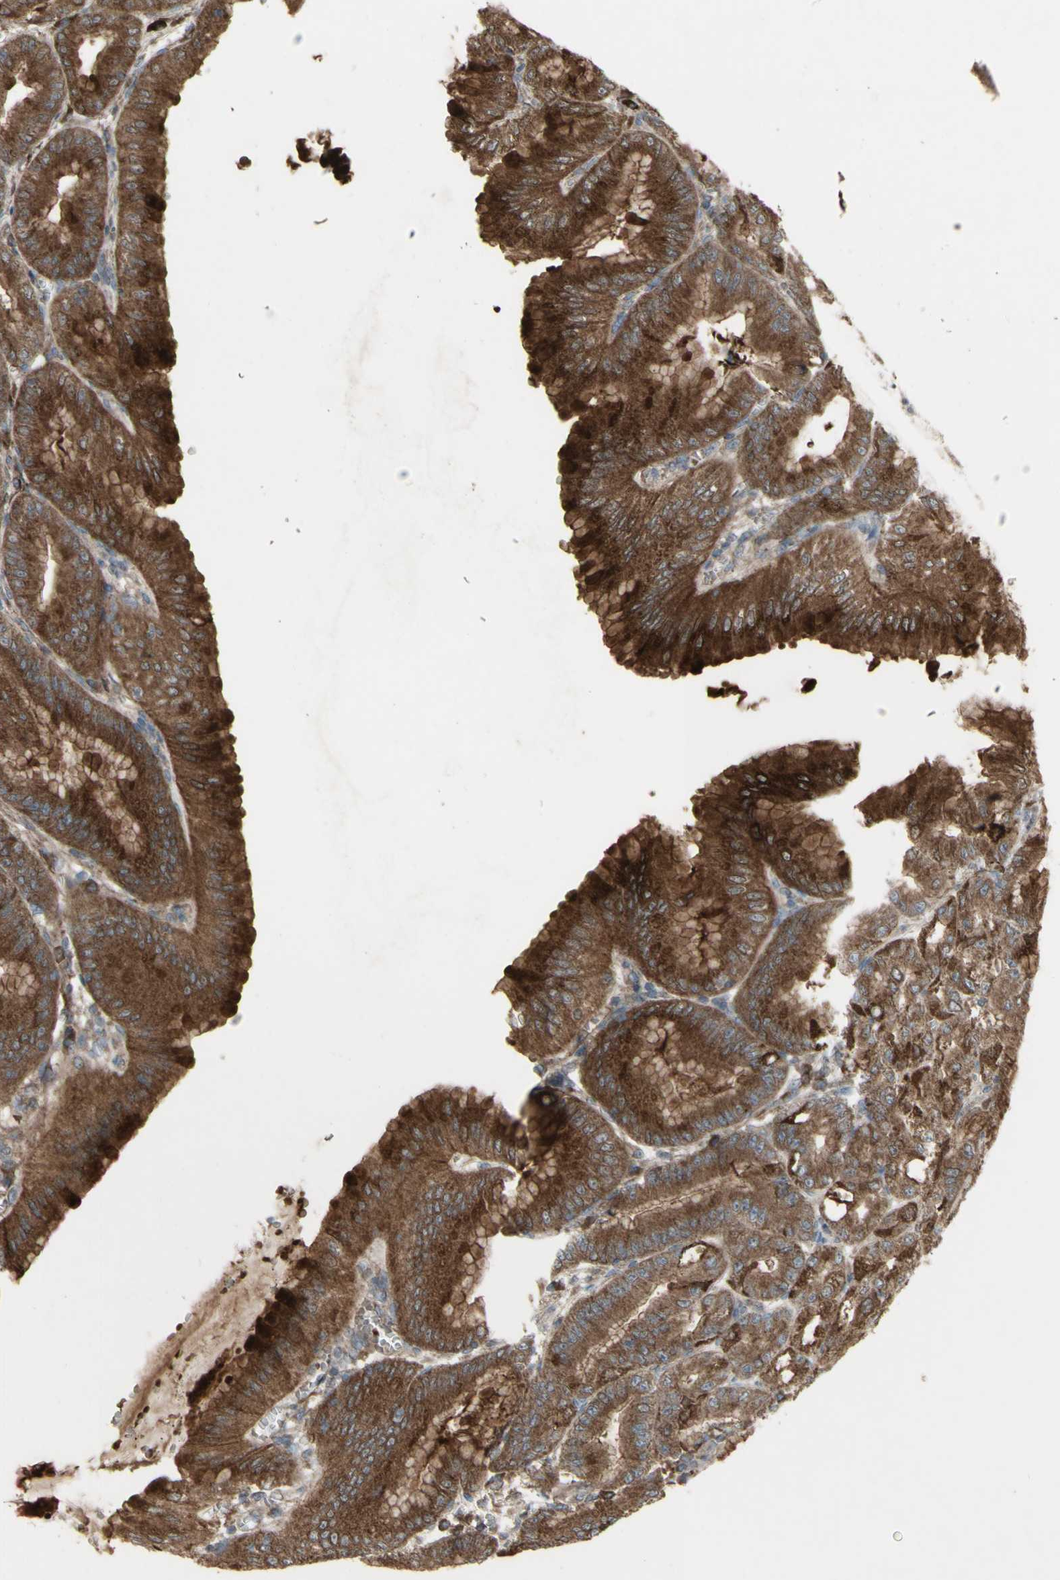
{"staining": {"intensity": "strong", "quantity": ">75%", "location": "cytoplasmic/membranous"}, "tissue": "stomach", "cell_type": "Glandular cells", "image_type": "normal", "snomed": [{"axis": "morphology", "description": "Normal tissue, NOS"}, {"axis": "topography", "description": "Stomach, lower"}], "caption": "Immunohistochemistry (IHC) of benign stomach displays high levels of strong cytoplasmic/membranous expression in about >75% of glandular cells. Nuclei are stained in blue.", "gene": "SHC1", "patient": {"sex": "male", "age": 71}}